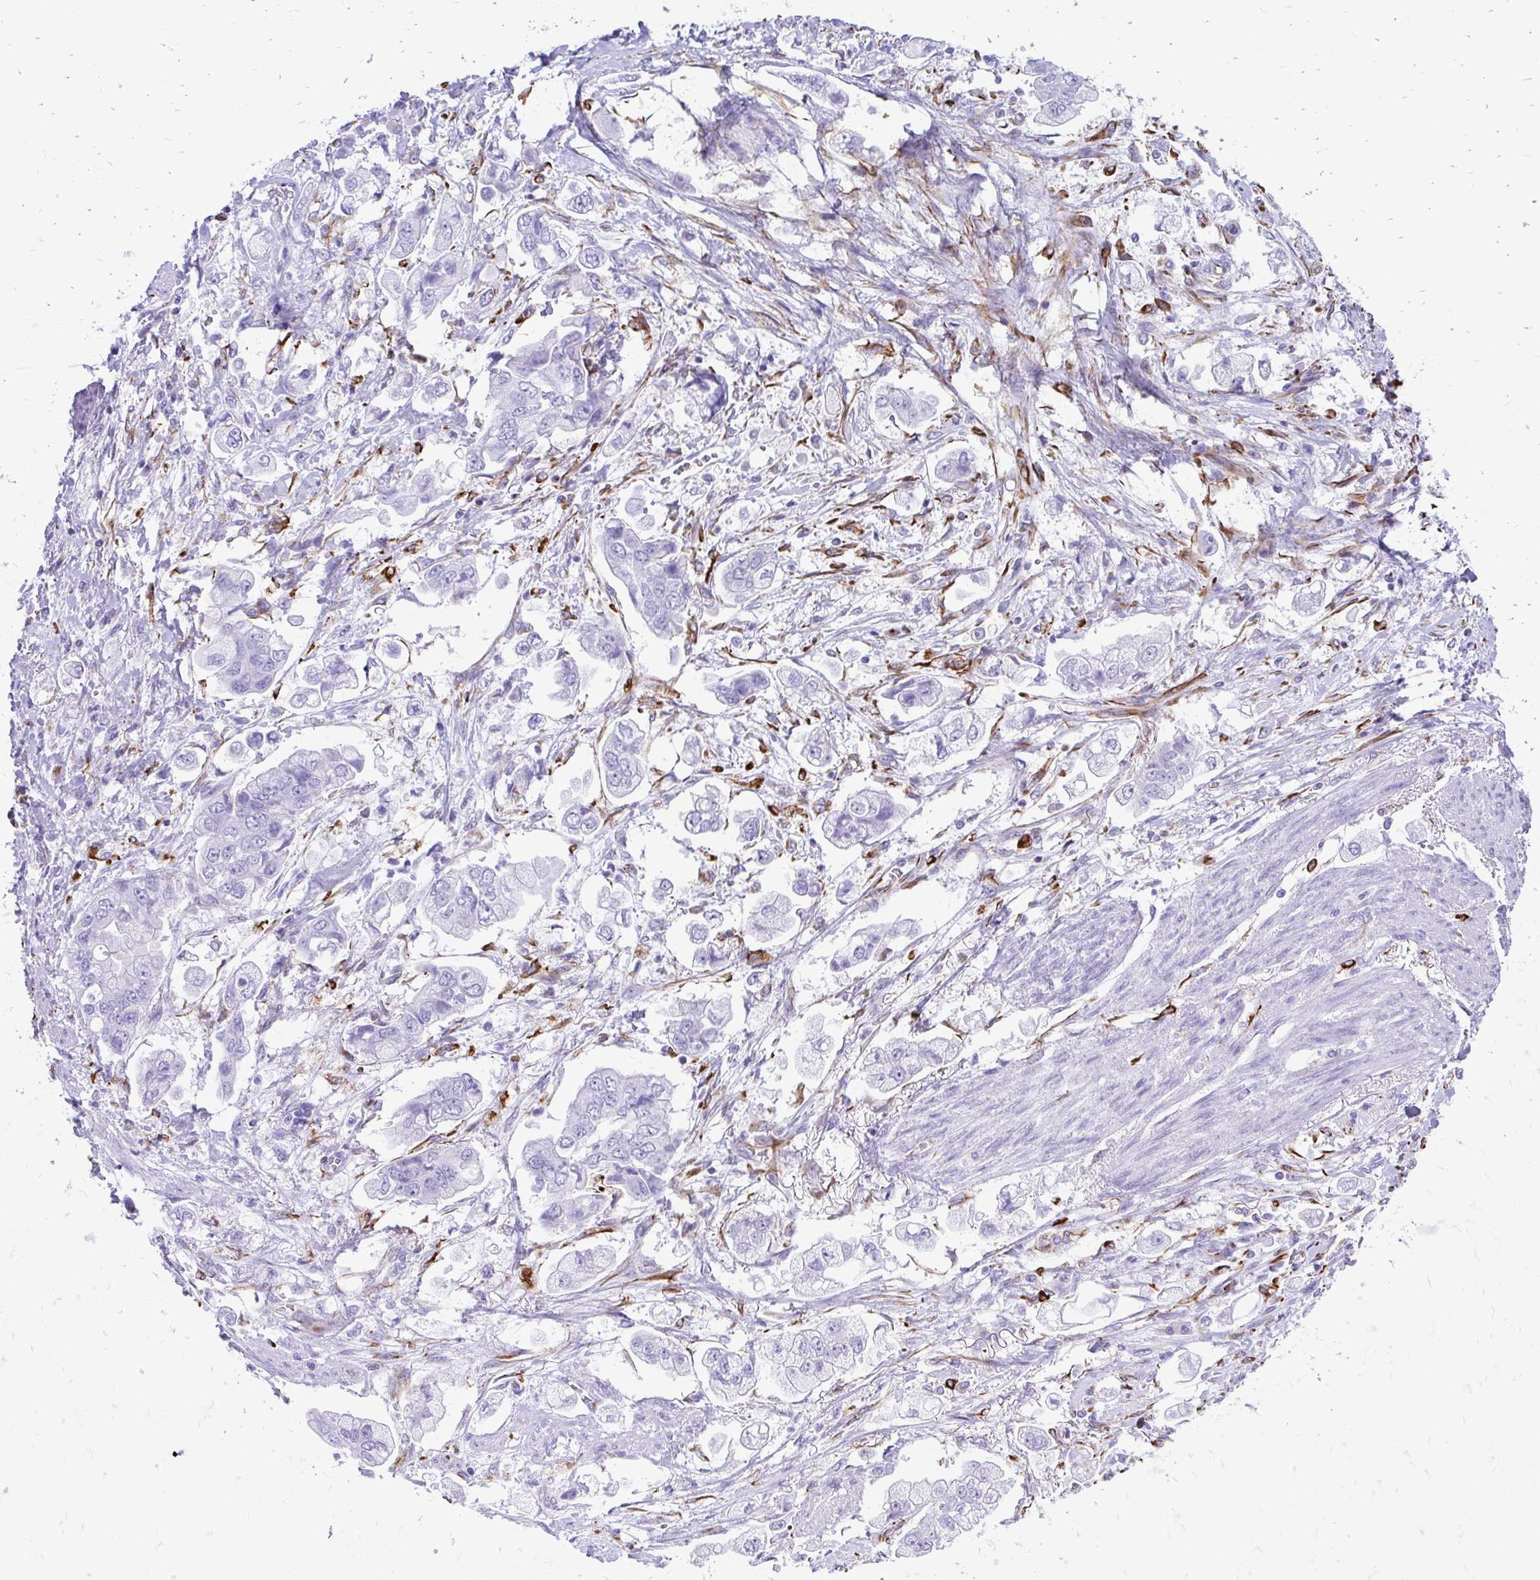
{"staining": {"intensity": "negative", "quantity": "none", "location": "none"}, "tissue": "stomach cancer", "cell_type": "Tumor cells", "image_type": "cancer", "snomed": [{"axis": "morphology", "description": "Adenocarcinoma, NOS"}, {"axis": "topography", "description": "Stomach"}], "caption": "Tumor cells are negative for protein expression in human adenocarcinoma (stomach). The staining was performed using DAB to visualize the protein expression in brown, while the nuclei were stained in blue with hematoxylin (Magnification: 20x).", "gene": "ZNF699", "patient": {"sex": "male", "age": 62}}